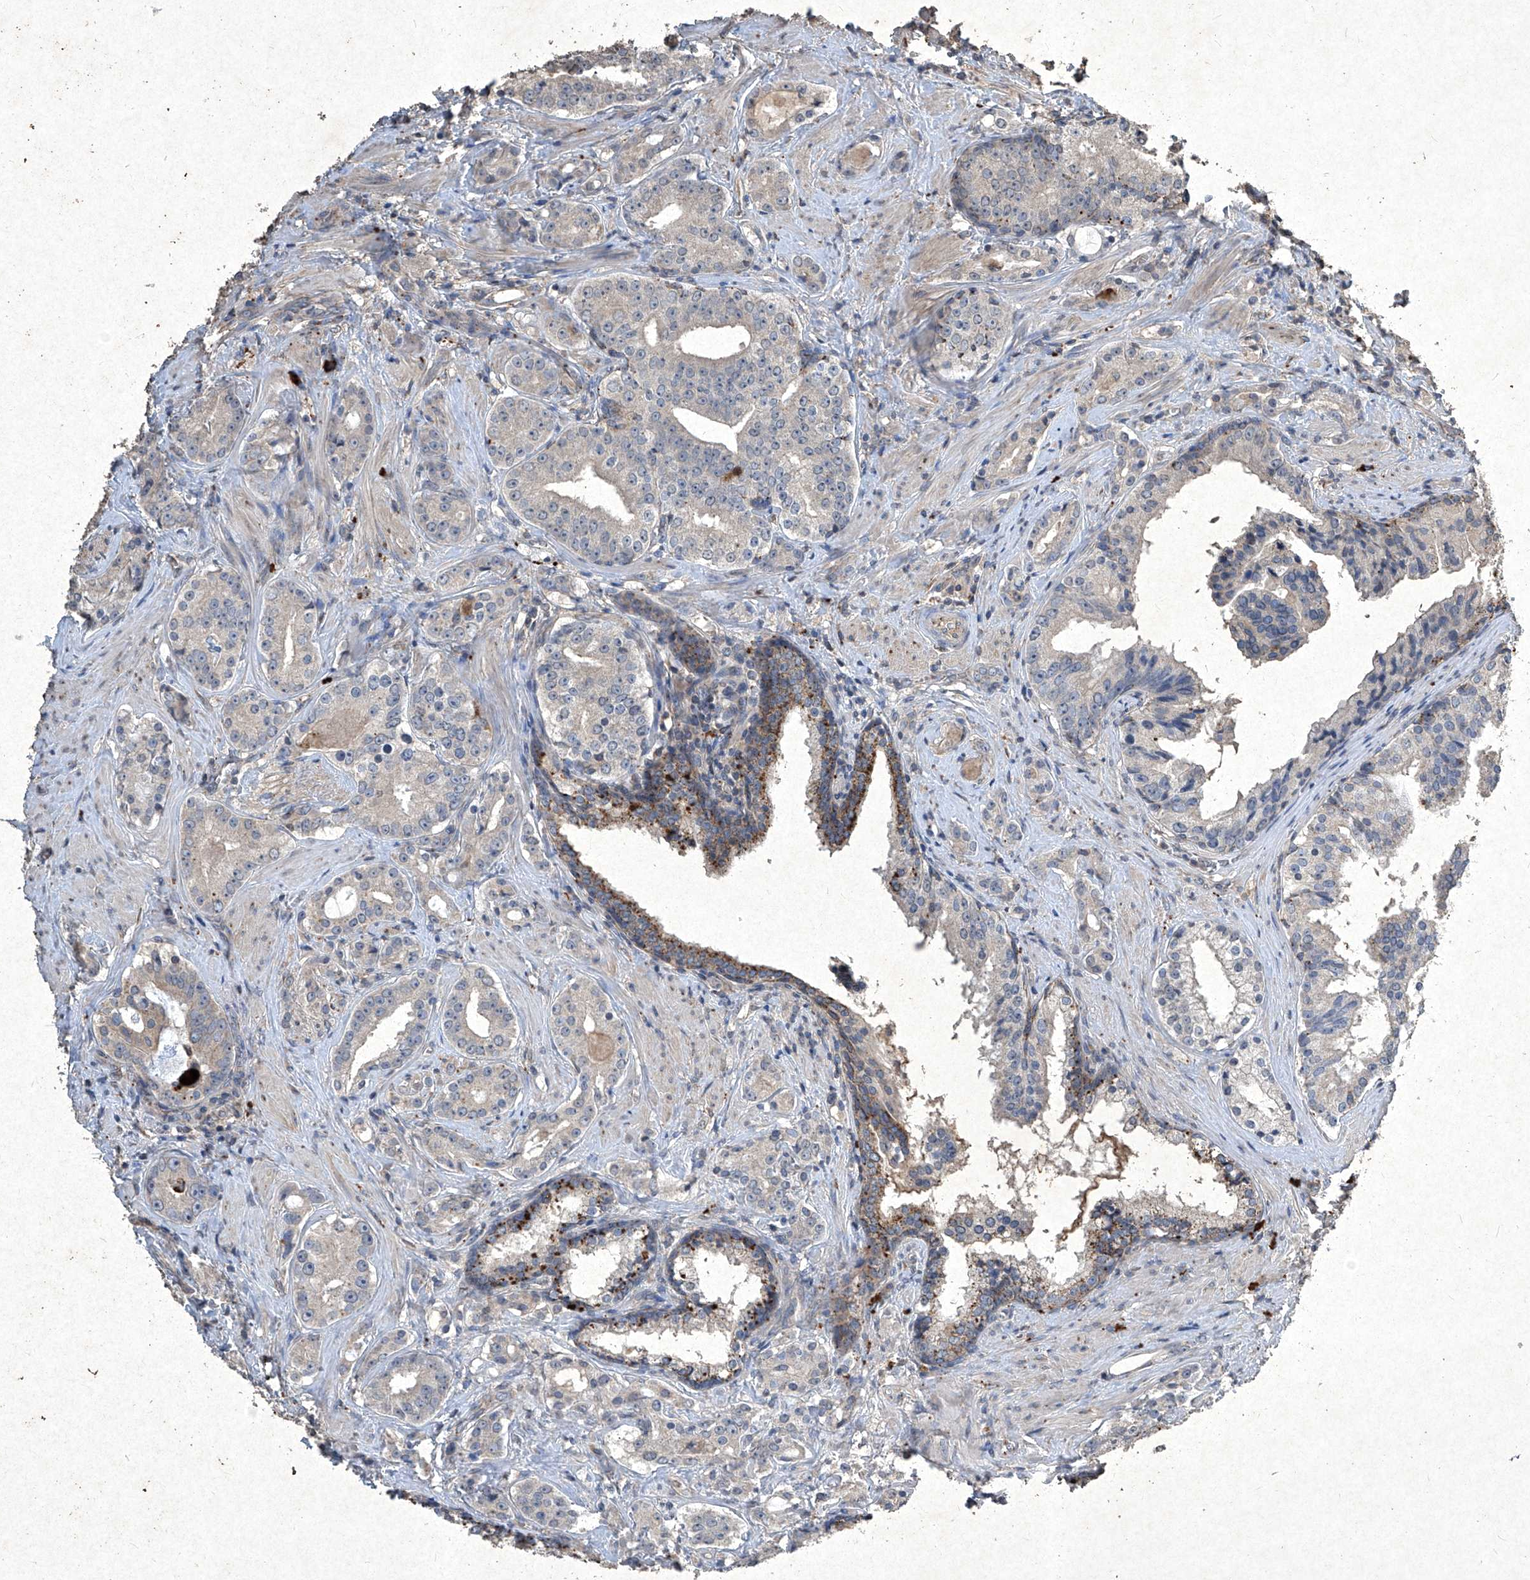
{"staining": {"intensity": "strong", "quantity": "<25%", "location": "cytoplasmic/membranous"}, "tissue": "prostate cancer", "cell_type": "Tumor cells", "image_type": "cancer", "snomed": [{"axis": "morphology", "description": "Adenocarcinoma, High grade"}, {"axis": "topography", "description": "Prostate"}], "caption": "Human prostate cancer (high-grade adenocarcinoma) stained with a brown dye demonstrates strong cytoplasmic/membranous positive positivity in approximately <25% of tumor cells.", "gene": "MED16", "patient": {"sex": "male", "age": 58}}